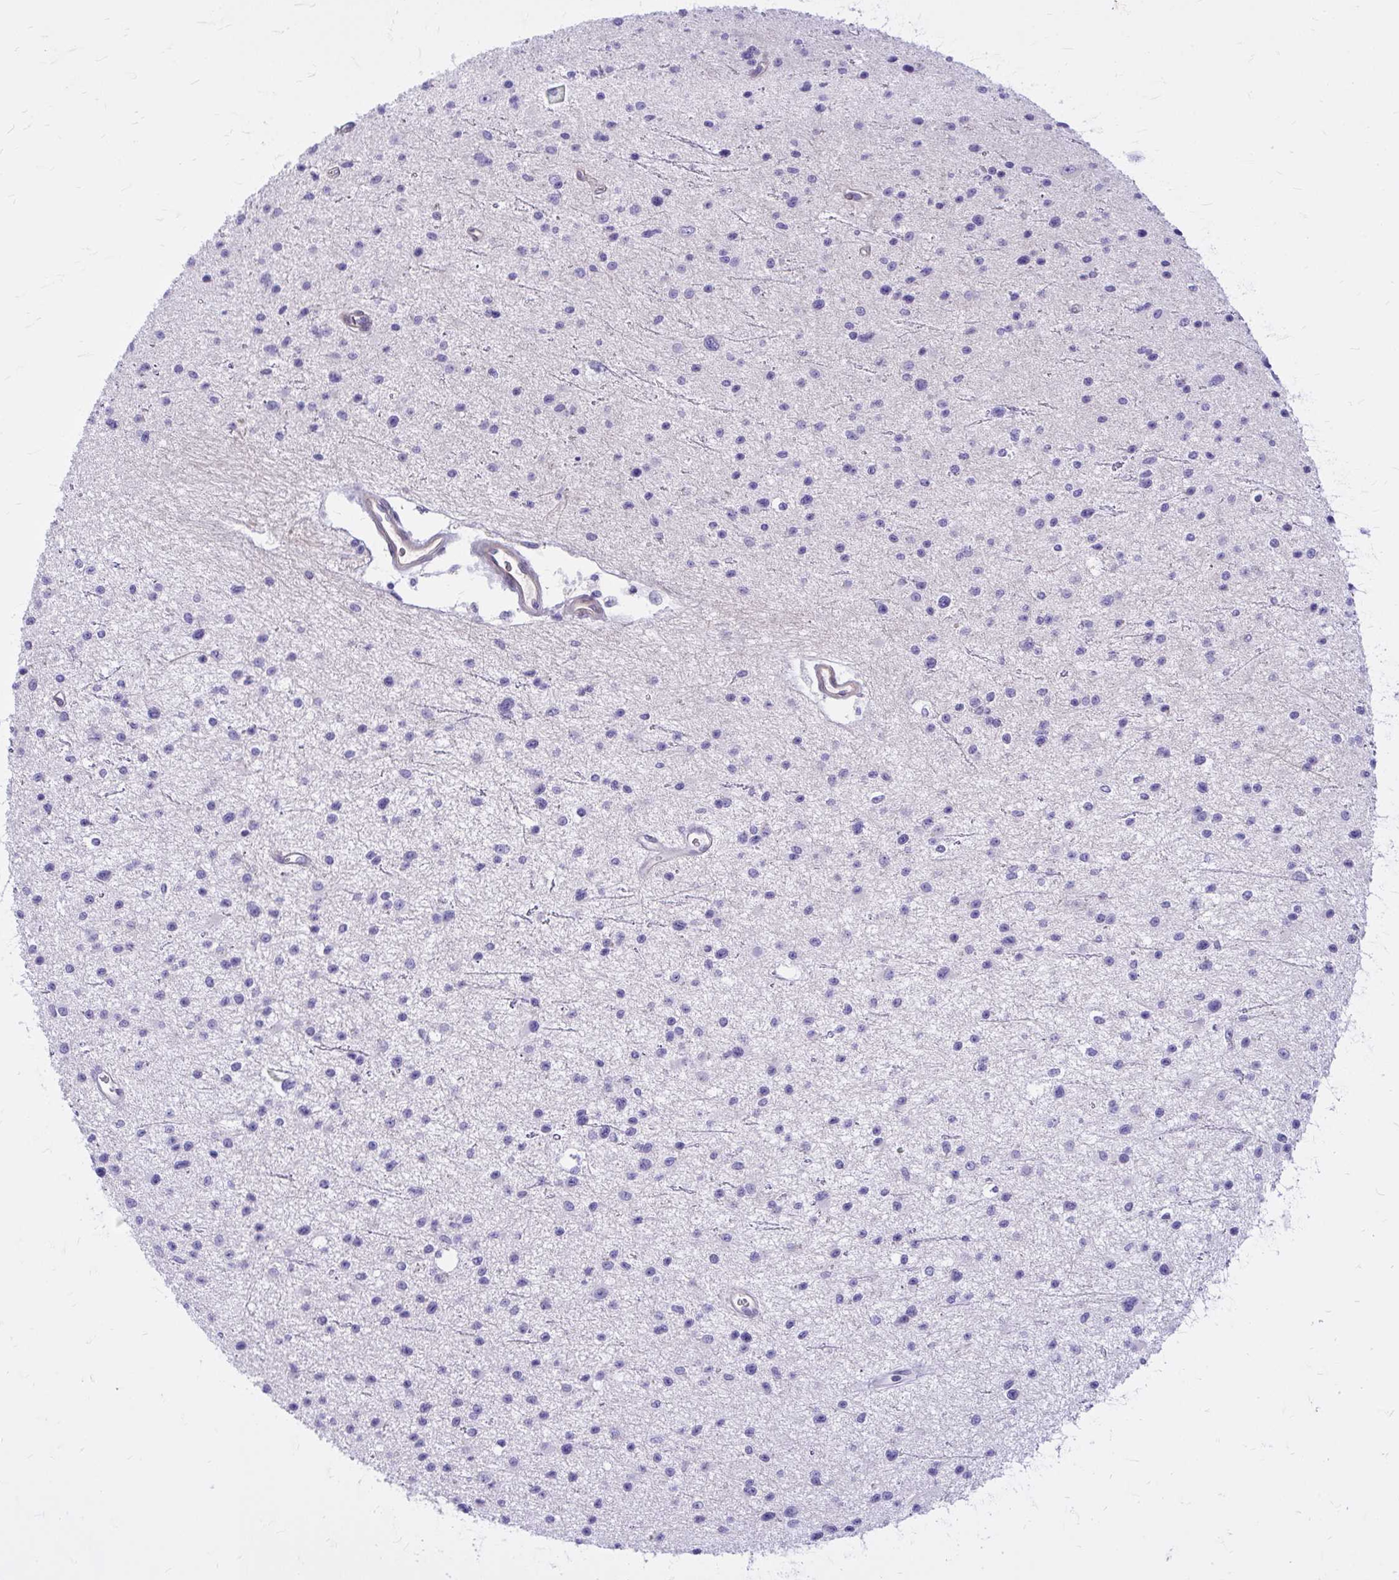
{"staining": {"intensity": "negative", "quantity": "none", "location": "none"}, "tissue": "glioma", "cell_type": "Tumor cells", "image_type": "cancer", "snomed": [{"axis": "morphology", "description": "Glioma, malignant, Low grade"}, {"axis": "topography", "description": "Brain"}], "caption": "Protein analysis of glioma reveals no significant staining in tumor cells. Brightfield microscopy of immunohistochemistry stained with DAB (3,3'-diaminobenzidine) (brown) and hematoxylin (blue), captured at high magnification.", "gene": "ADAMTSL1", "patient": {"sex": "male", "age": 43}}